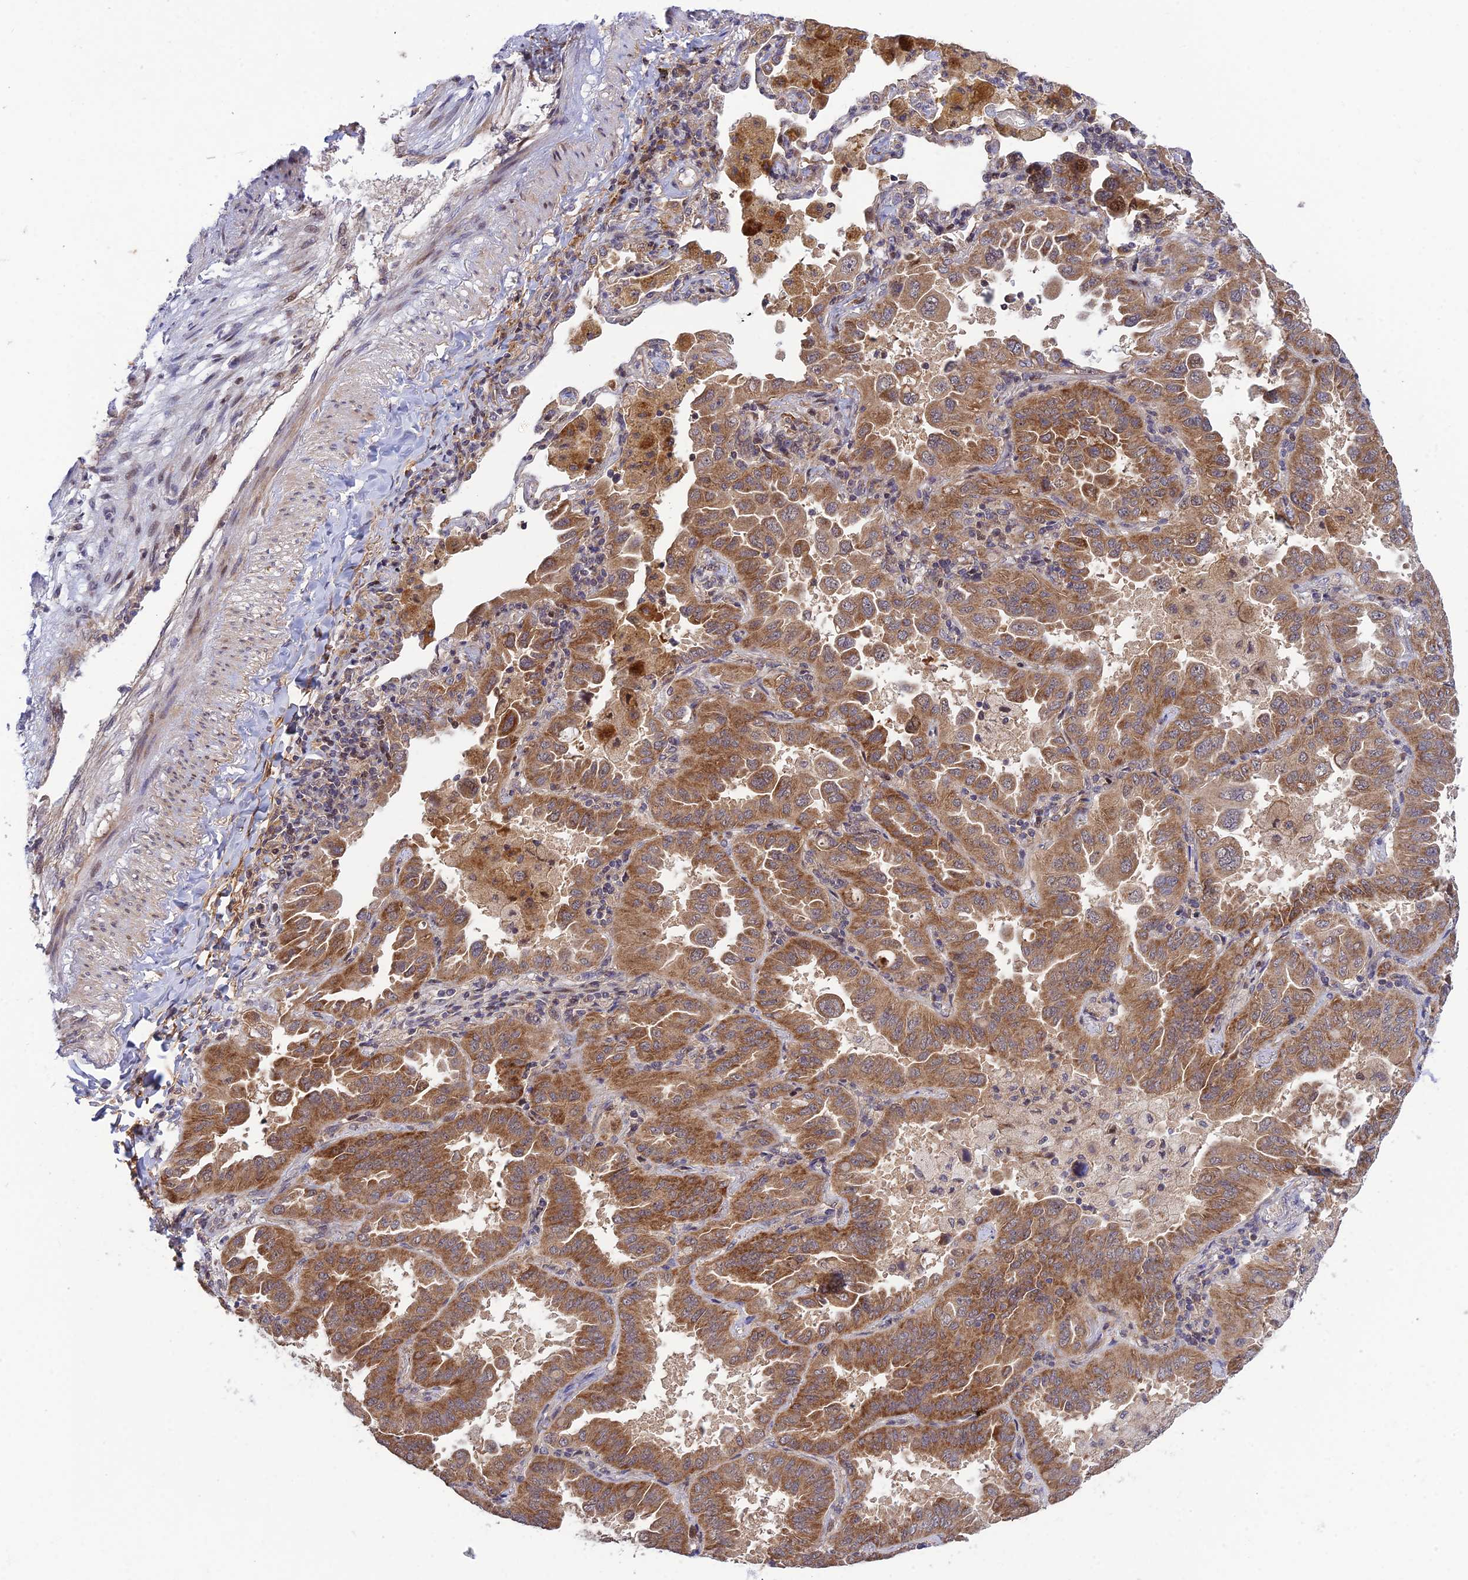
{"staining": {"intensity": "moderate", "quantity": ">75%", "location": "cytoplasmic/membranous"}, "tissue": "lung cancer", "cell_type": "Tumor cells", "image_type": "cancer", "snomed": [{"axis": "morphology", "description": "Adenocarcinoma, NOS"}, {"axis": "topography", "description": "Lung"}], "caption": "Human adenocarcinoma (lung) stained for a protein (brown) displays moderate cytoplasmic/membranous positive expression in about >75% of tumor cells.", "gene": "PLEKHG2", "patient": {"sex": "male", "age": 64}}